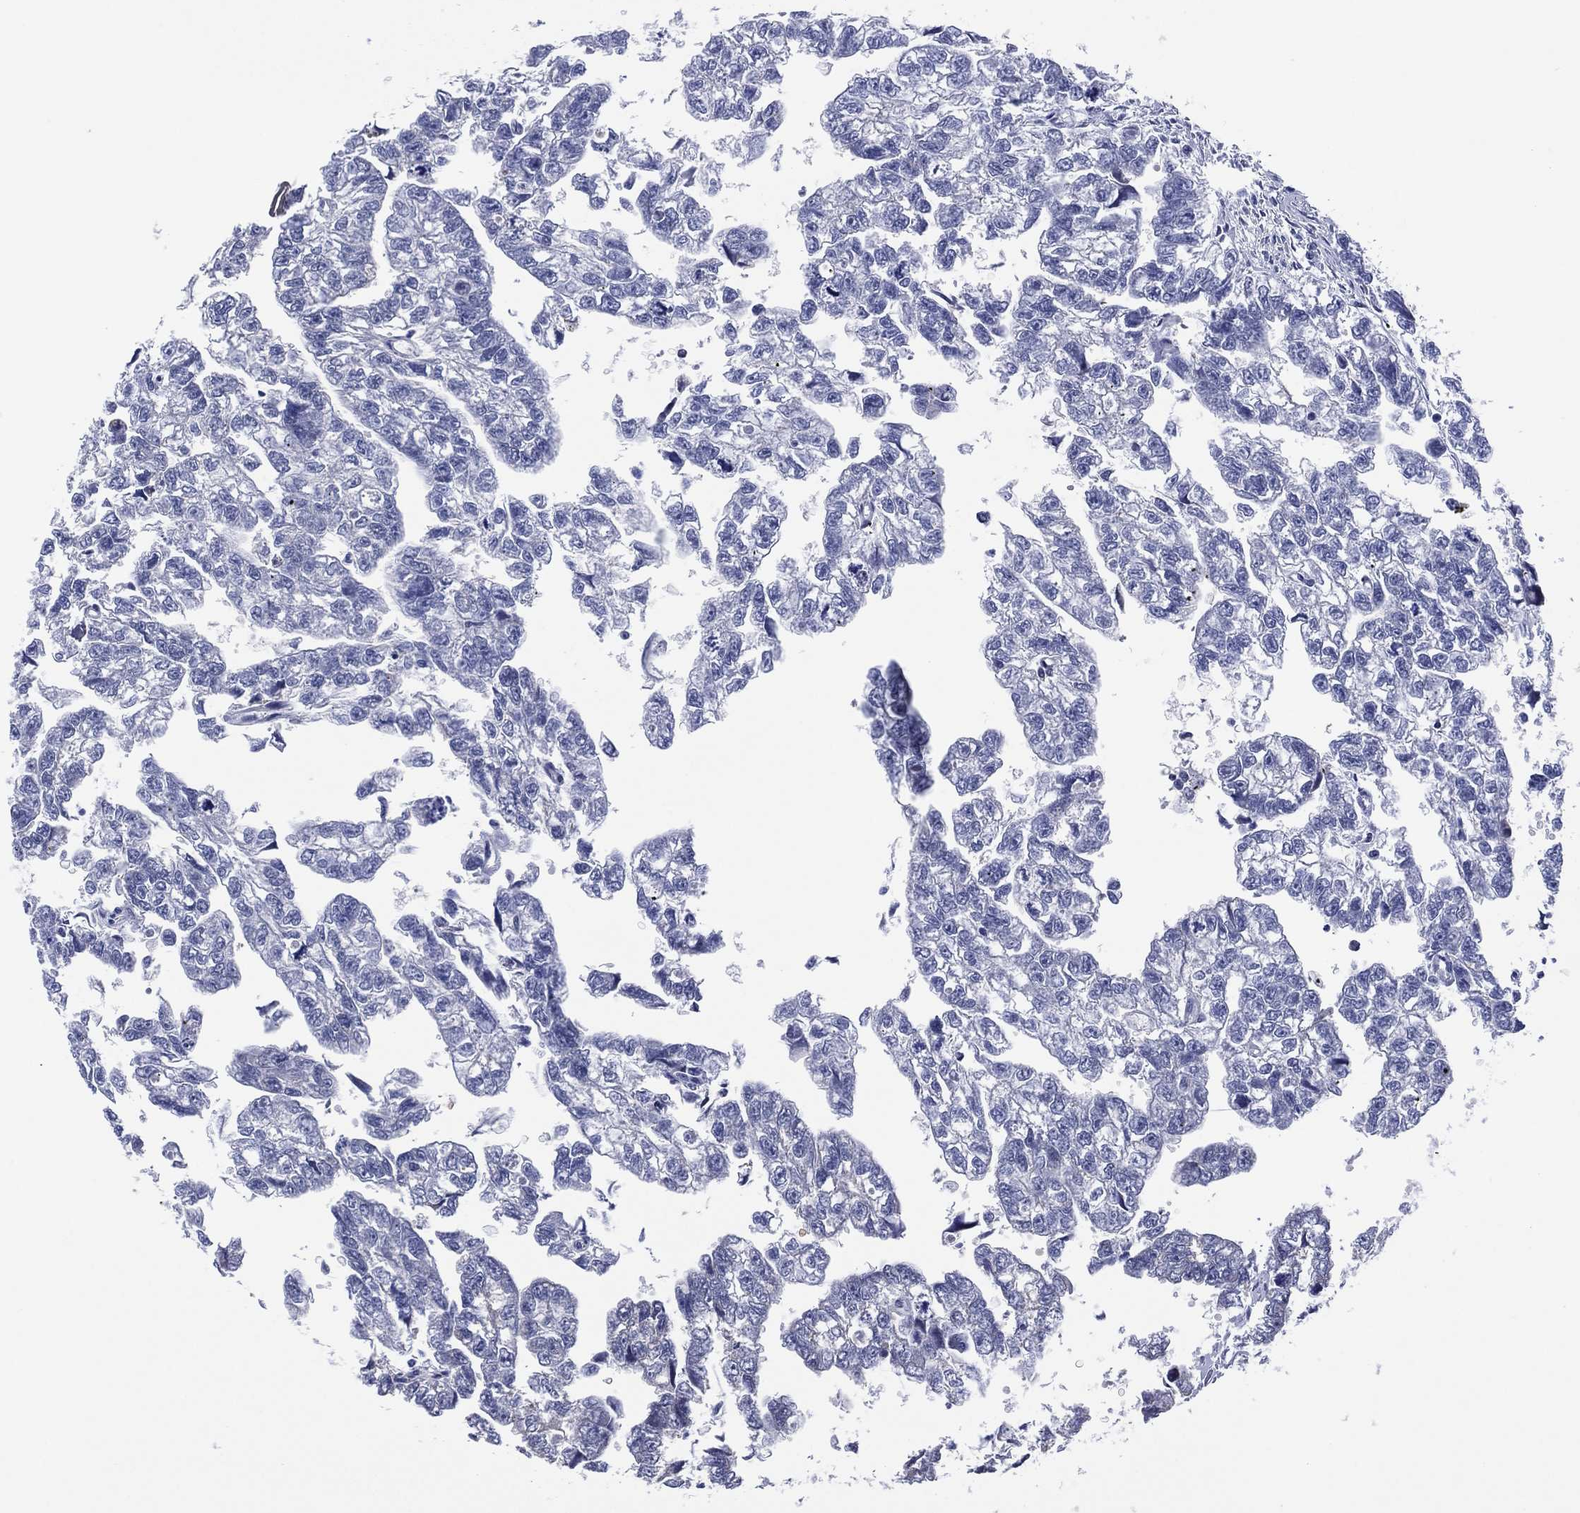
{"staining": {"intensity": "negative", "quantity": "none", "location": "none"}, "tissue": "testis cancer", "cell_type": "Tumor cells", "image_type": "cancer", "snomed": [{"axis": "morphology", "description": "Carcinoma, Embryonal, NOS"}, {"axis": "morphology", "description": "Teratoma, malignant, NOS"}, {"axis": "topography", "description": "Testis"}], "caption": "DAB (3,3'-diaminobenzidine) immunohistochemical staining of human testis embryonal carcinoma displays no significant expression in tumor cells. (DAB immunohistochemistry with hematoxylin counter stain).", "gene": "CLIP3", "patient": {"sex": "male", "age": 44}}